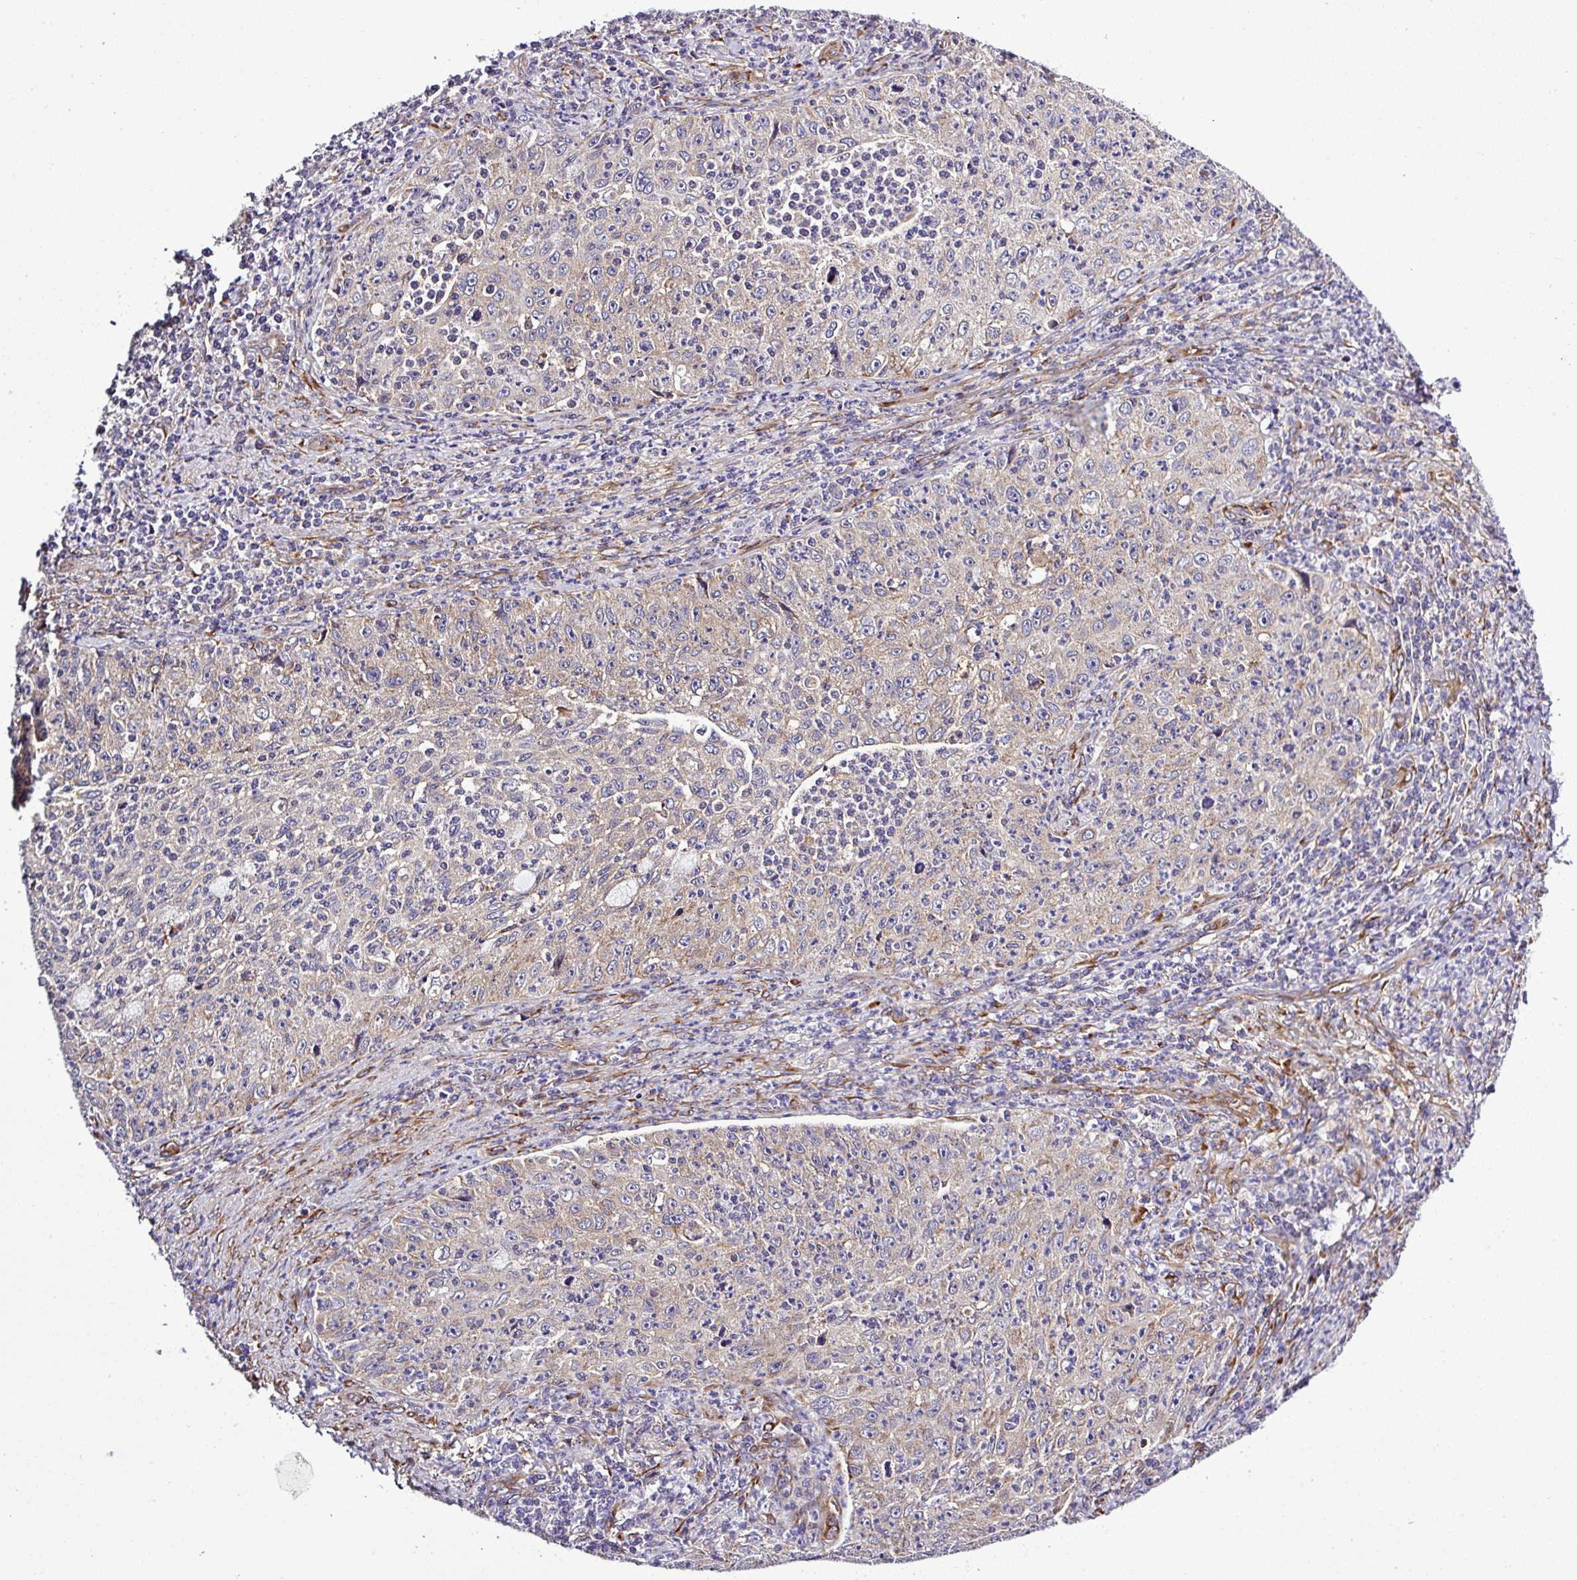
{"staining": {"intensity": "weak", "quantity": "<25%", "location": "cytoplasmic/membranous"}, "tissue": "cervical cancer", "cell_type": "Tumor cells", "image_type": "cancer", "snomed": [{"axis": "morphology", "description": "Squamous cell carcinoma, NOS"}, {"axis": "topography", "description": "Cervix"}], "caption": "This is an immunohistochemistry image of human cervical cancer. There is no positivity in tumor cells.", "gene": "CWH43", "patient": {"sex": "female", "age": 30}}